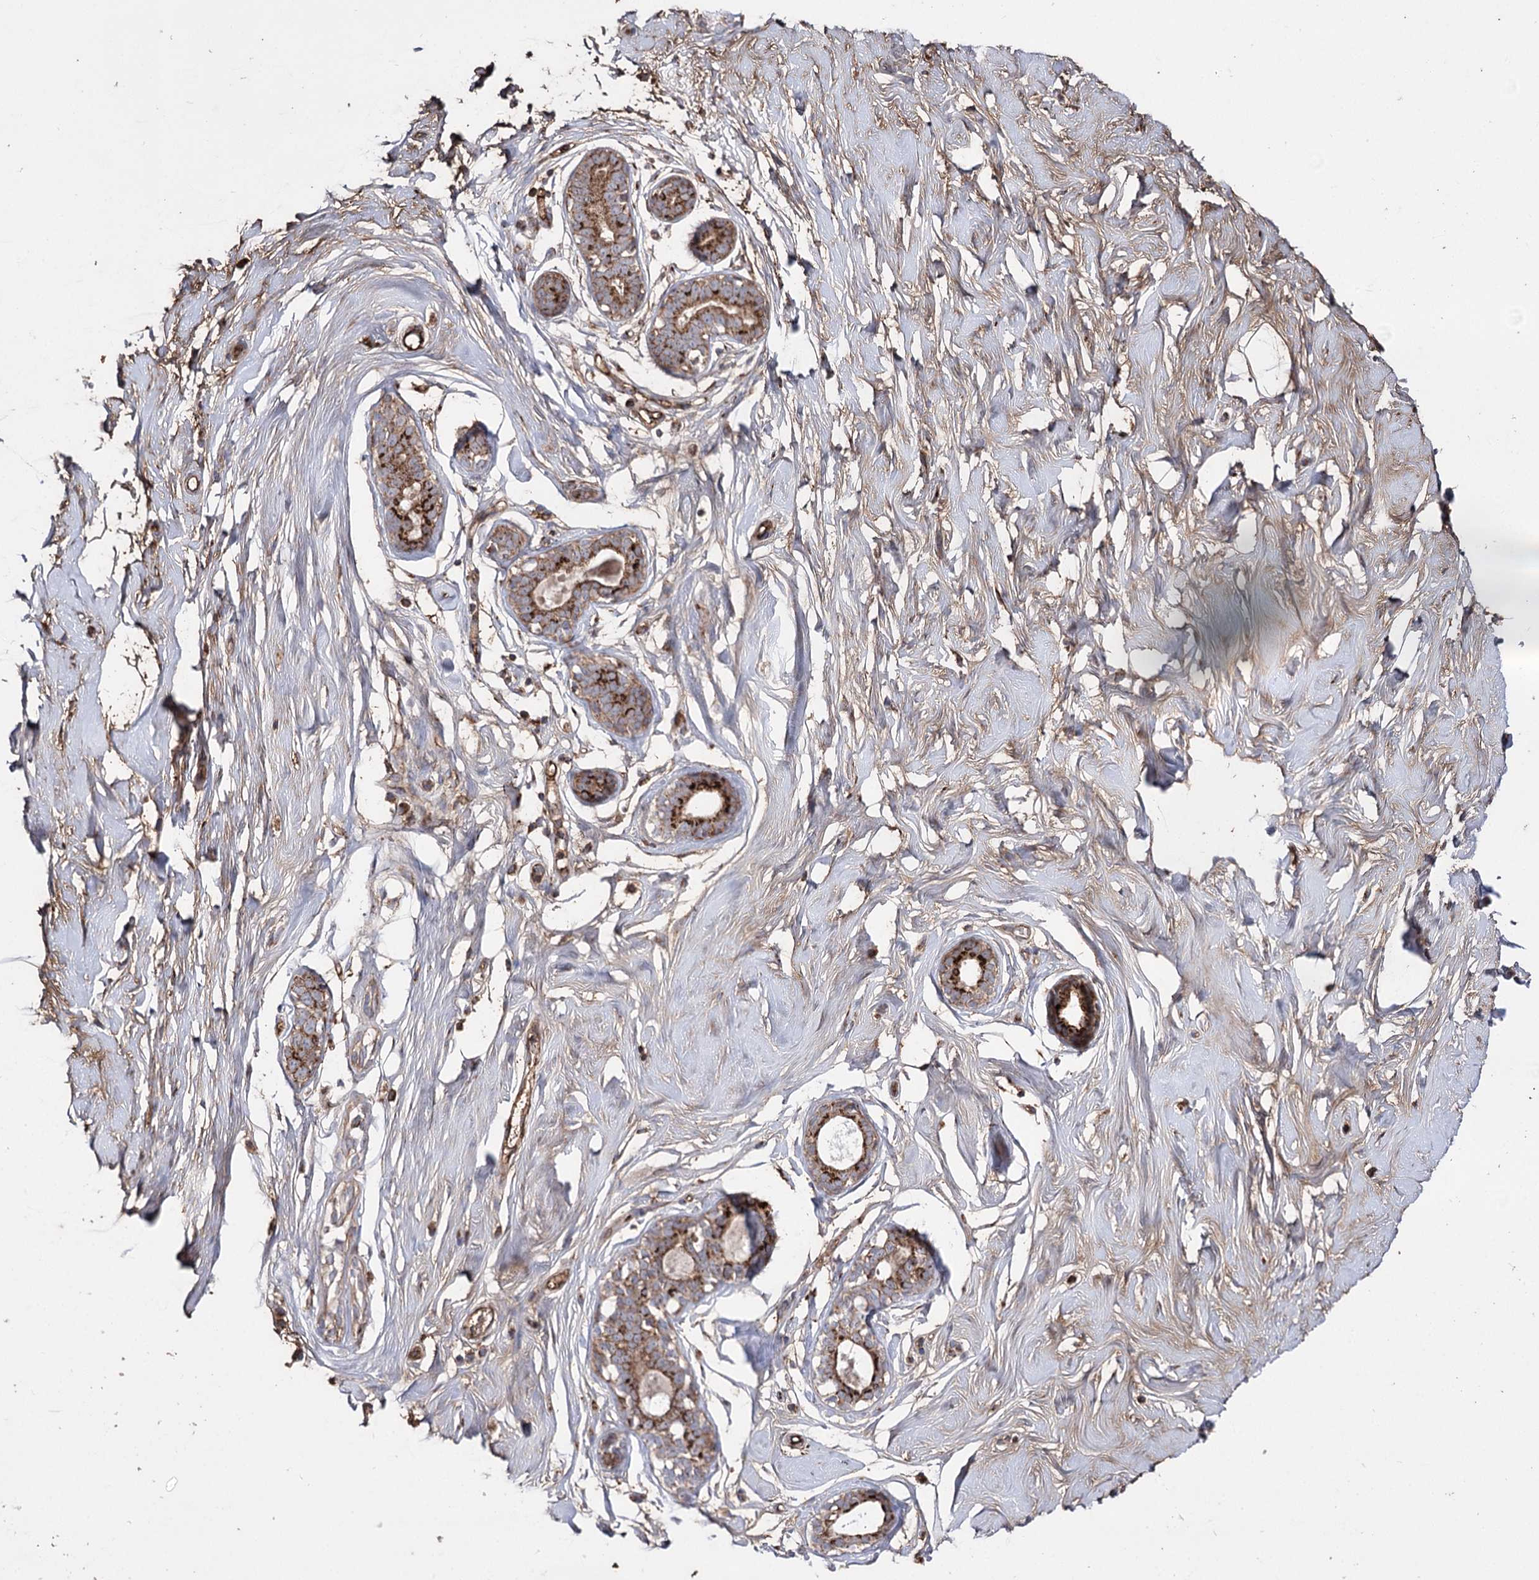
{"staining": {"intensity": "moderate", "quantity": ">75%", "location": "cytoplasmic/membranous"}, "tissue": "breast", "cell_type": "Adipocytes", "image_type": "normal", "snomed": [{"axis": "morphology", "description": "Normal tissue, NOS"}, {"axis": "morphology", "description": "Adenoma, NOS"}, {"axis": "topography", "description": "Breast"}], "caption": "Immunohistochemistry (DAB) staining of normal breast displays moderate cytoplasmic/membranous protein expression in about >75% of adipocytes. The staining is performed using DAB brown chromogen to label protein expression. The nuclei are counter-stained blue using hematoxylin.", "gene": "ARHGAP20", "patient": {"sex": "female", "age": 23}}